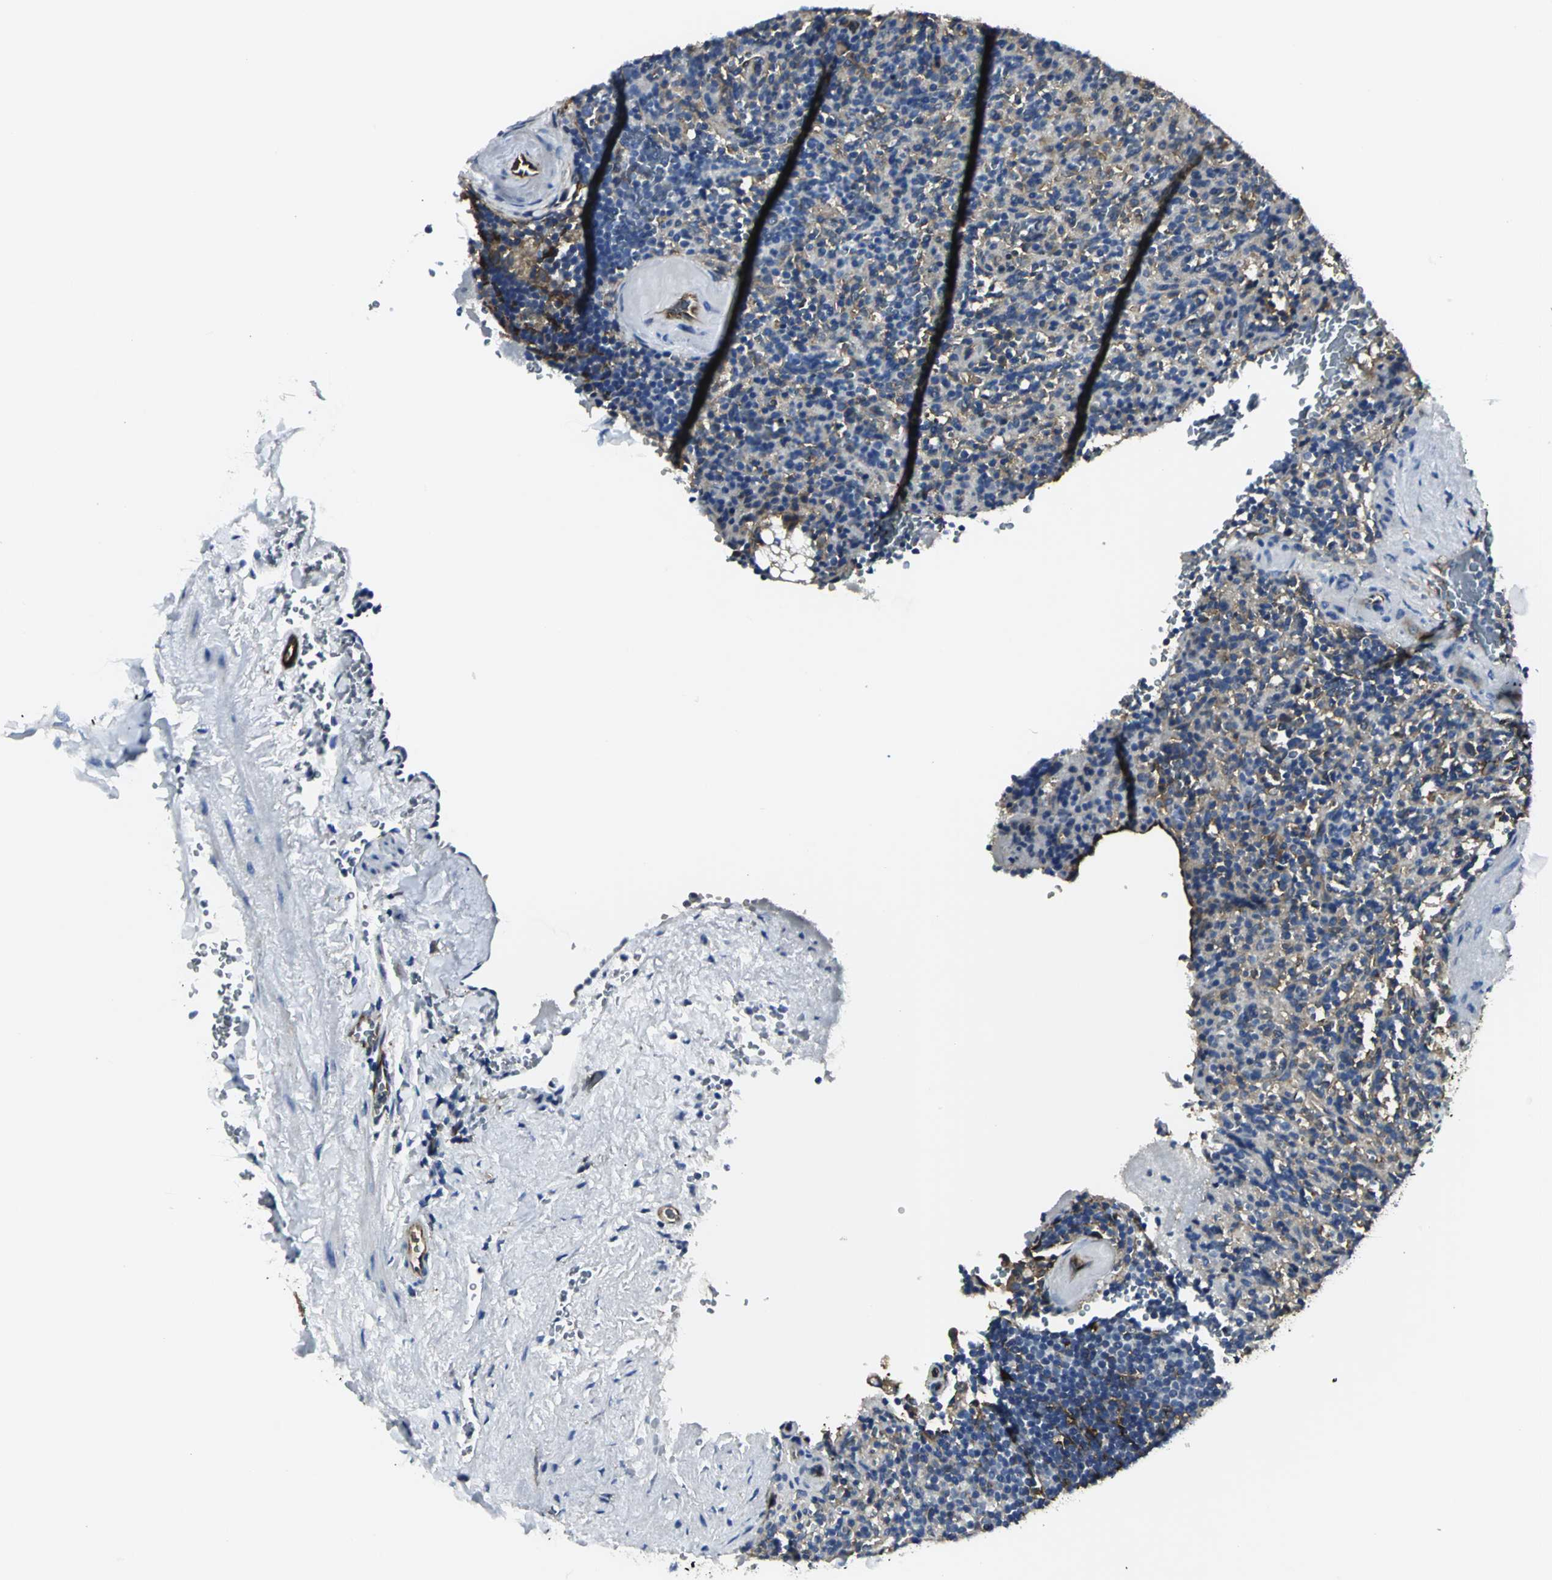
{"staining": {"intensity": "moderate", "quantity": "25%-75%", "location": "cytoplasmic/membranous"}, "tissue": "spleen", "cell_type": "Cells in red pulp", "image_type": "normal", "snomed": [{"axis": "morphology", "description": "Normal tissue, NOS"}, {"axis": "topography", "description": "Spleen"}], "caption": "Protein analysis of normal spleen demonstrates moderate cytoplasmic/membranous staining in about 25%-75% of cells in red pulp.", "gene": "CHRNB1", "patient": {"sex": "female", "age": 74}}